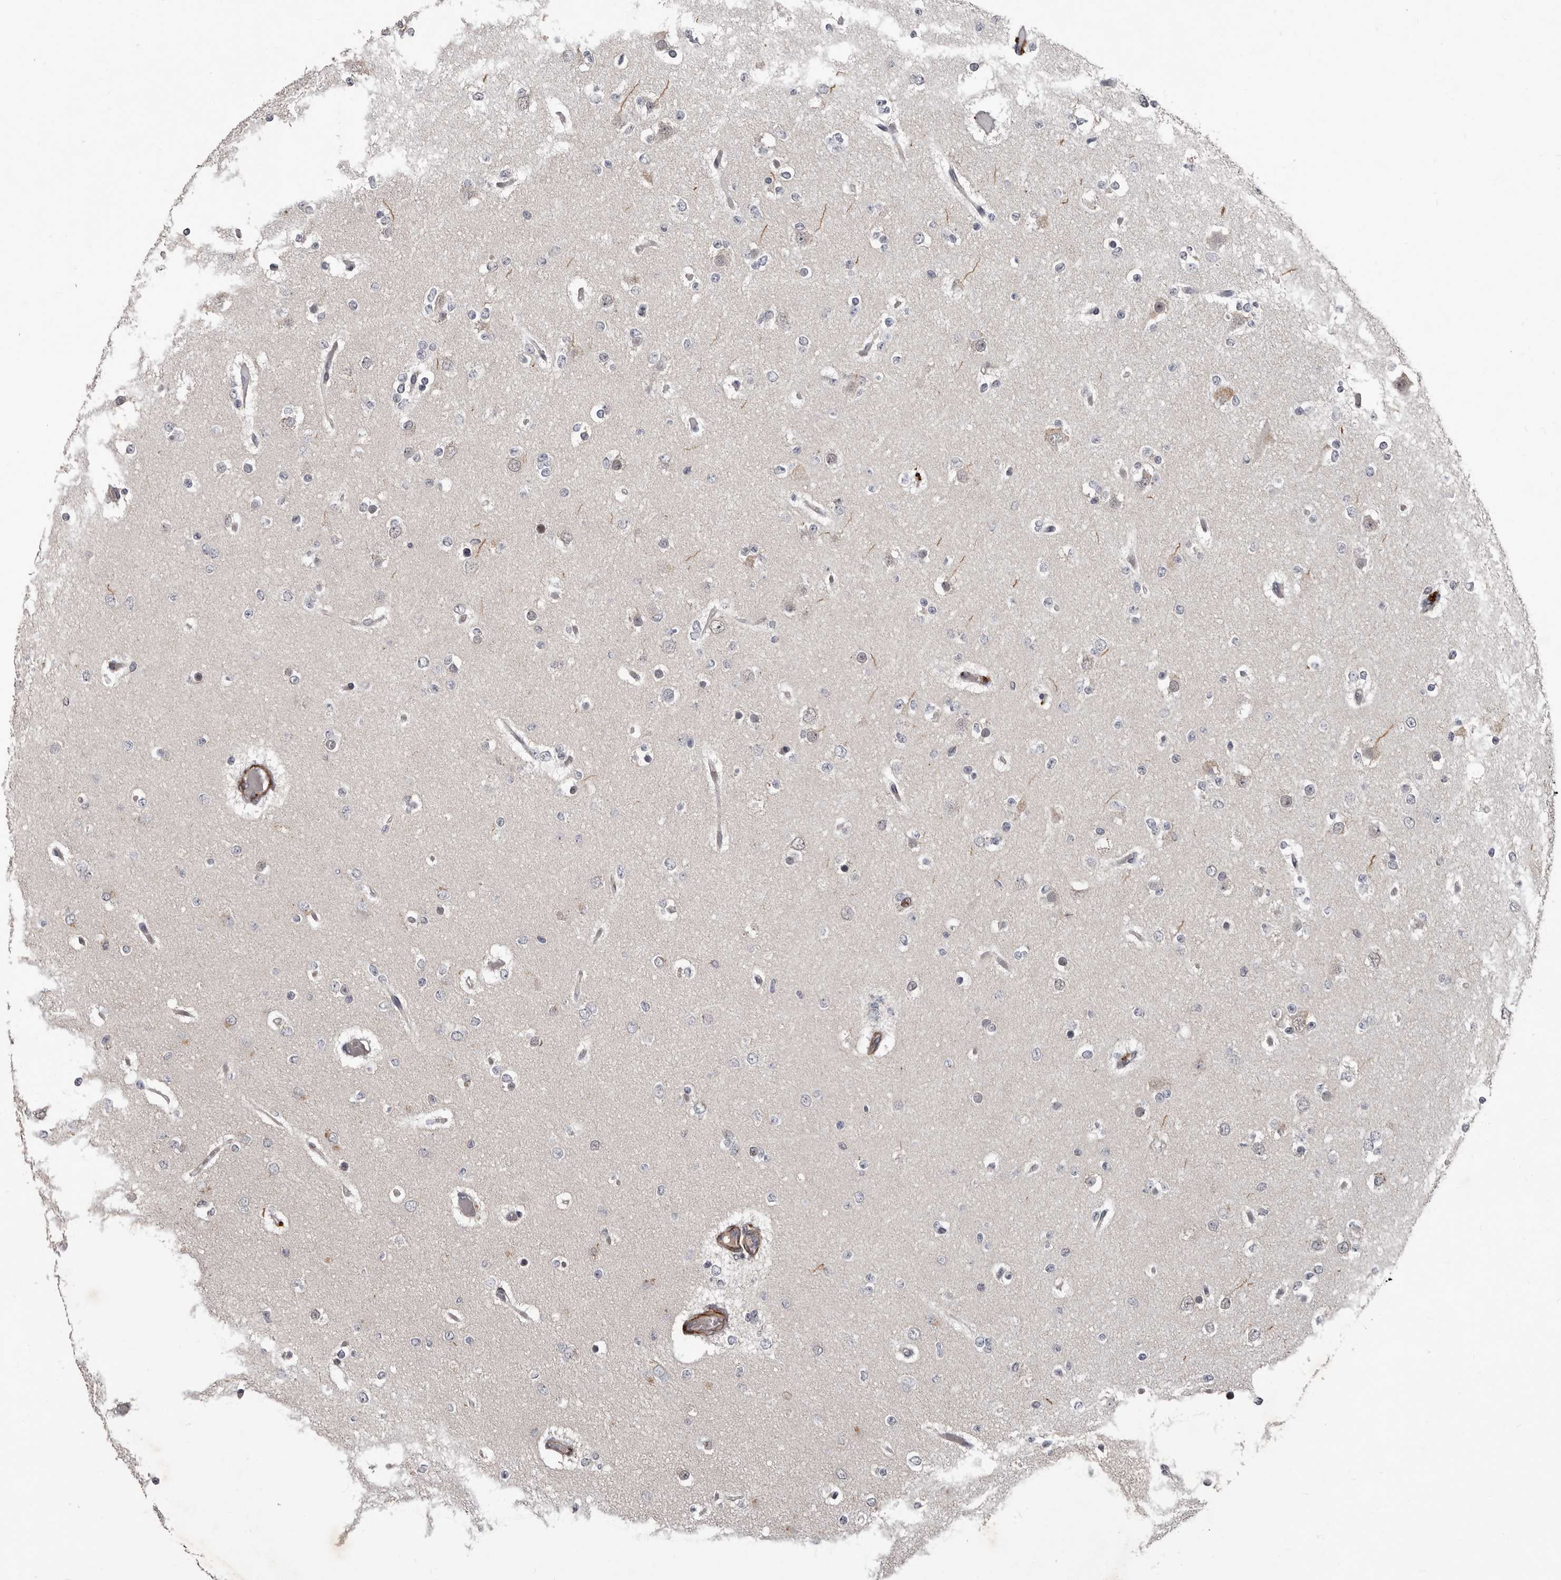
{"staining": {"intensity": "negative", "quantity": "none", "location": "none"}, "tissue": "glioma", "cell_type": "Tumor cells", "image_type": "cancer", "snomed": [{"axis": "morphology", "description": "Glioma, malignant, Low grade"}, {"axis": "topography", "description": "Brain"}], "caption": "Tumor cells are negative for brown protein staining in glioma. Nuclei are stained in blue.", "gene": "FGFR4", "patient": {"sex": "female", "age": 22}}